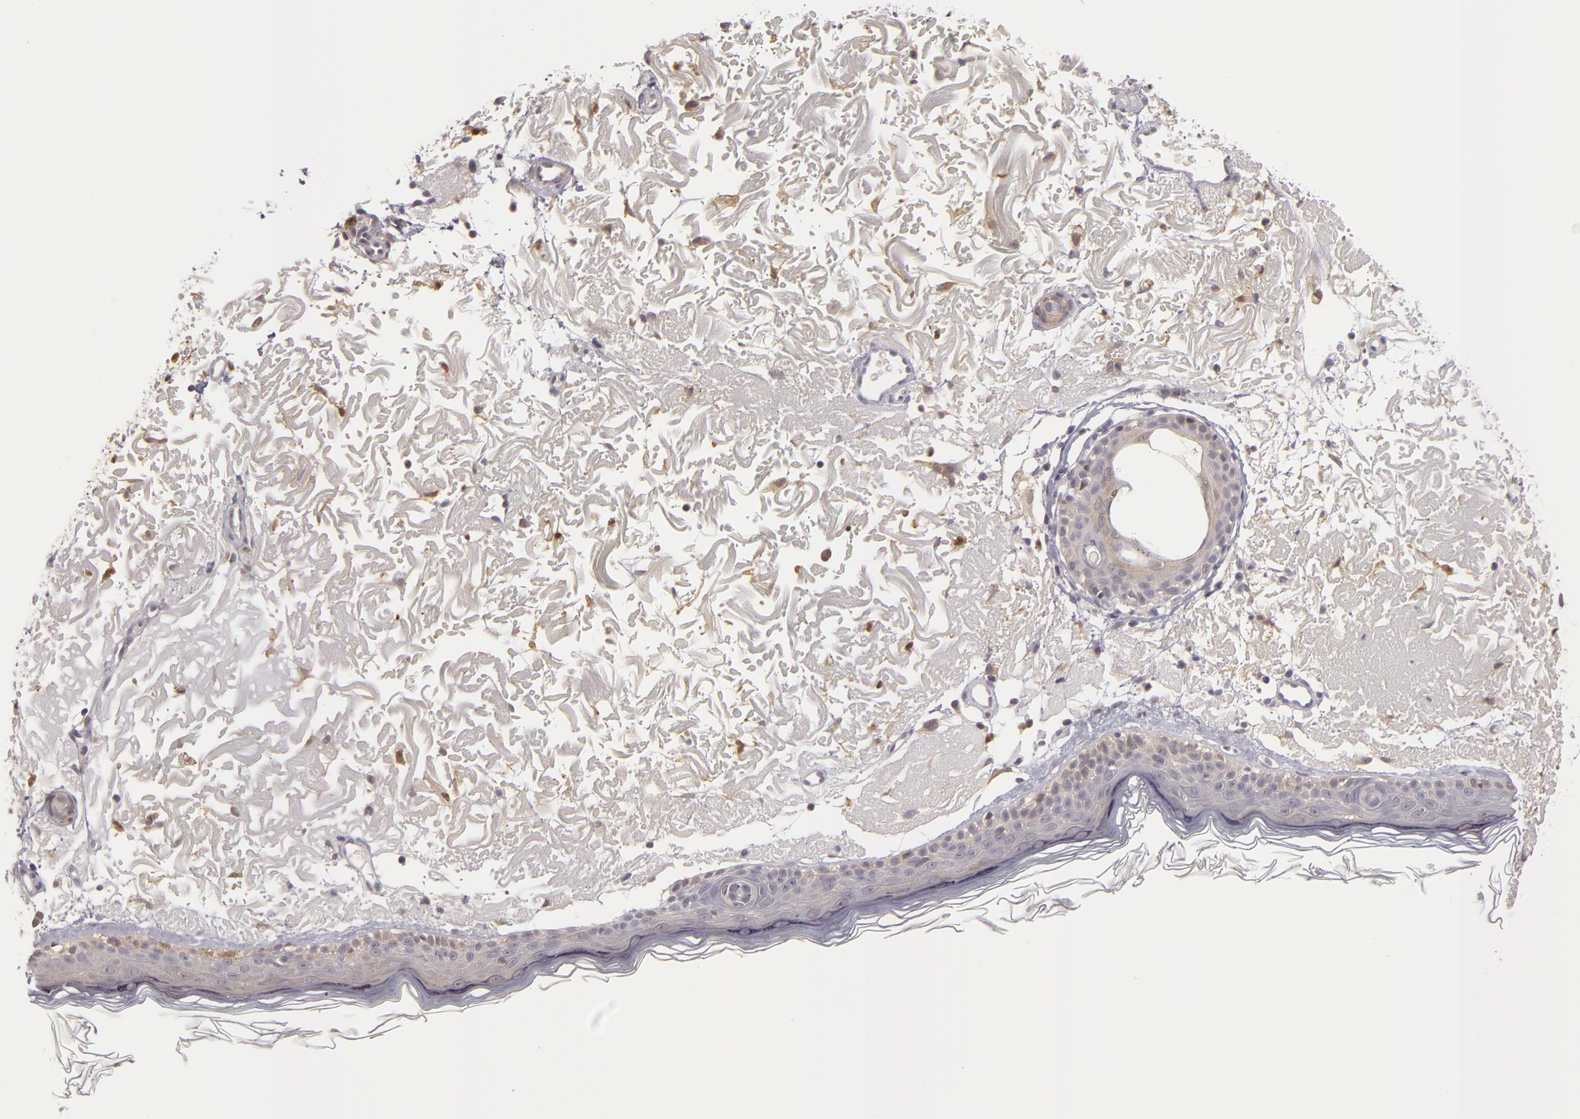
{"staining": {"intensity": "negative", "quantity": "none", "location": "none"}, "tissue": "skin", "cell_type": "Fibroblasts", "image_type": "normal", "snomed": [{"axis": "morphology", "description": "Normal tissue, NOS"}, {"axis": "topography", "description": "Skin"}], "caption": "Photomicrograph shows no significant protein expression in fibroblasts of benign skin.", "gene": "GNPDA1", "patient": {"sex": "female", "age": 90}}